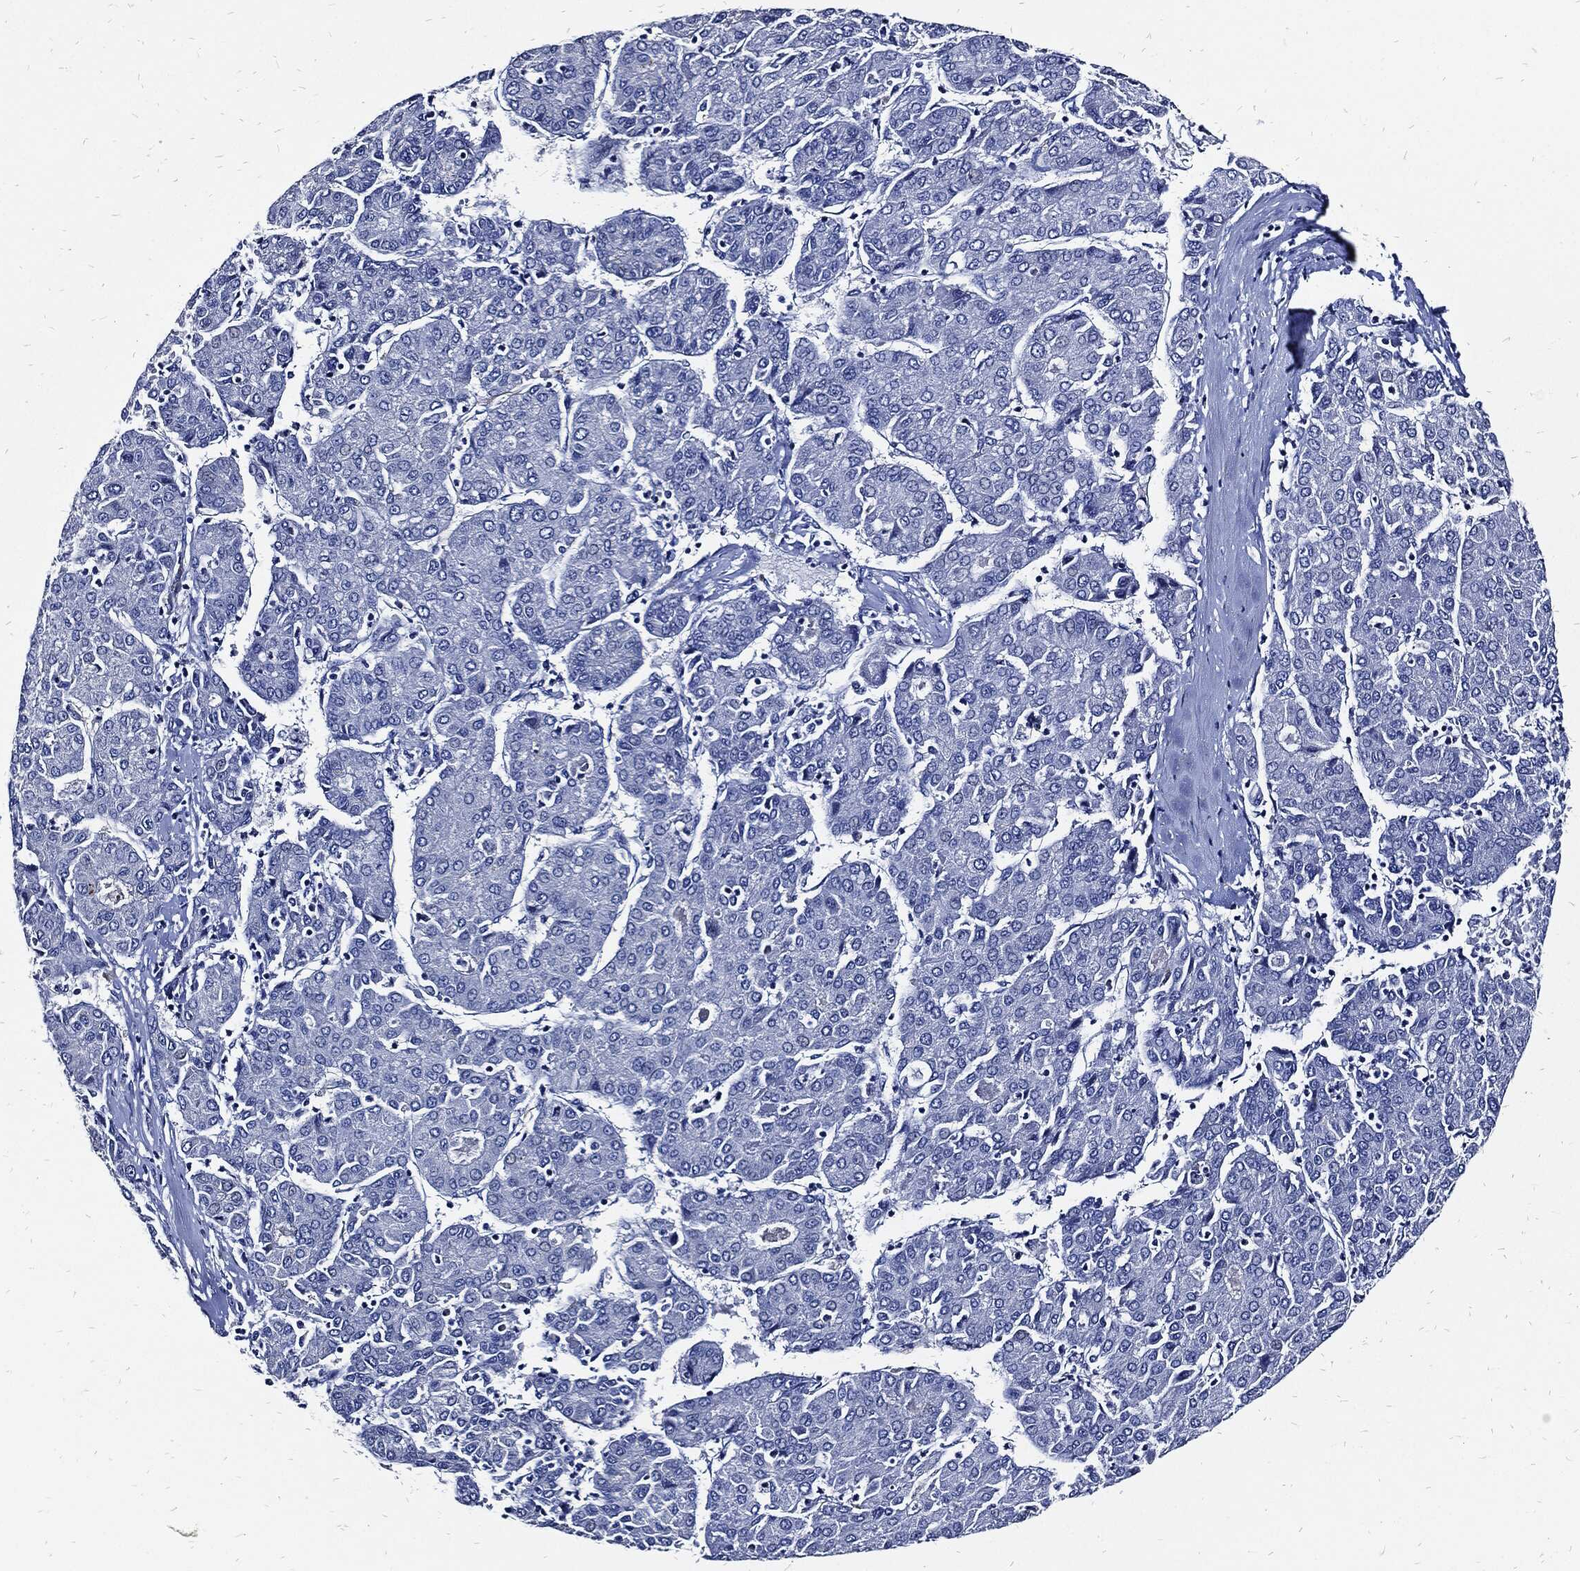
{"staining": {"intensity": "negative", "quantity": "none", "location": "none"}, "tissue": "liver cancer", "cell_type": "Tumor cells", "image_type": "cancer", "snomed": [{"axis": "morphology", "description": "Carcinoma, Hepatocellular, NOS"}, {"axis": "topography", "description": "Liver"}], "caption": "DAB immunohistochemical staining of liver hepatocellular carcinoma exhibits no significant expression in tumor cells. The staining was performed using DAB (3,3'-diaminobenzidine) to visualize the protein expression in brown, while the nuclei were stained in blue with hematoxylin (Magnification: 20x).", "gene": "FABP4", "patient": {"sex": "male", "age": 65}}